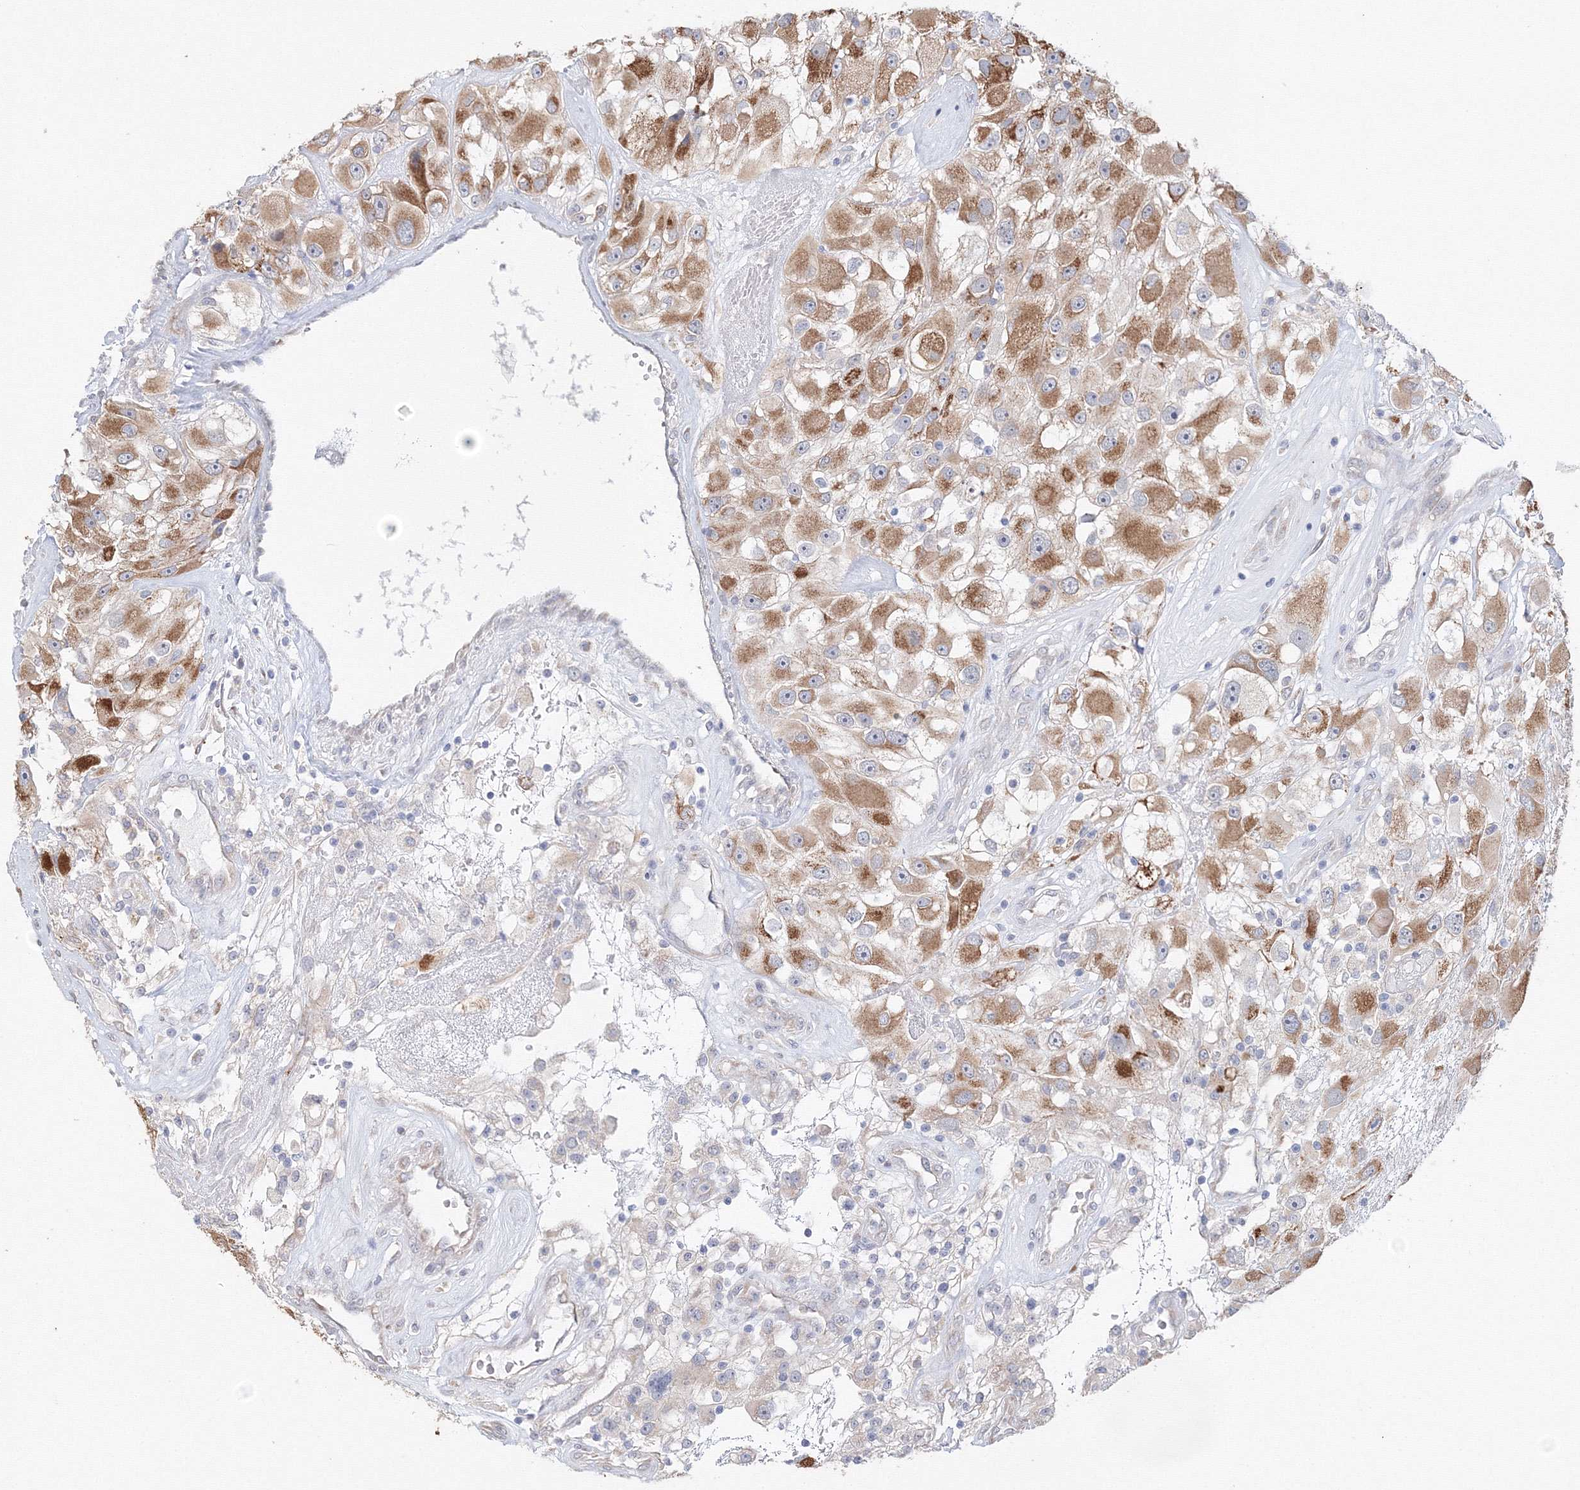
{"staining": {"intensity": "moderate", "quantity": ">75%", "location": "cytoplasmic/membranous"}, "tissue": "renal cancer", "cell_type": "Tumor cells", "image_type": "cancer", "snomed": [{"axis": "morphology", "description": "Adenocarcinoma, NOS"}, {"axis": "topography", "description": "Kidney"}], "caption": "This image reveals IHC staining of renal cancer (adenocarcinoma), with medium moderate cytoplasmic/membranous staining in approximately >75% of tumor cells.", "gene": "DHRS12", "patient": {"sex": "female", "age": 52}}